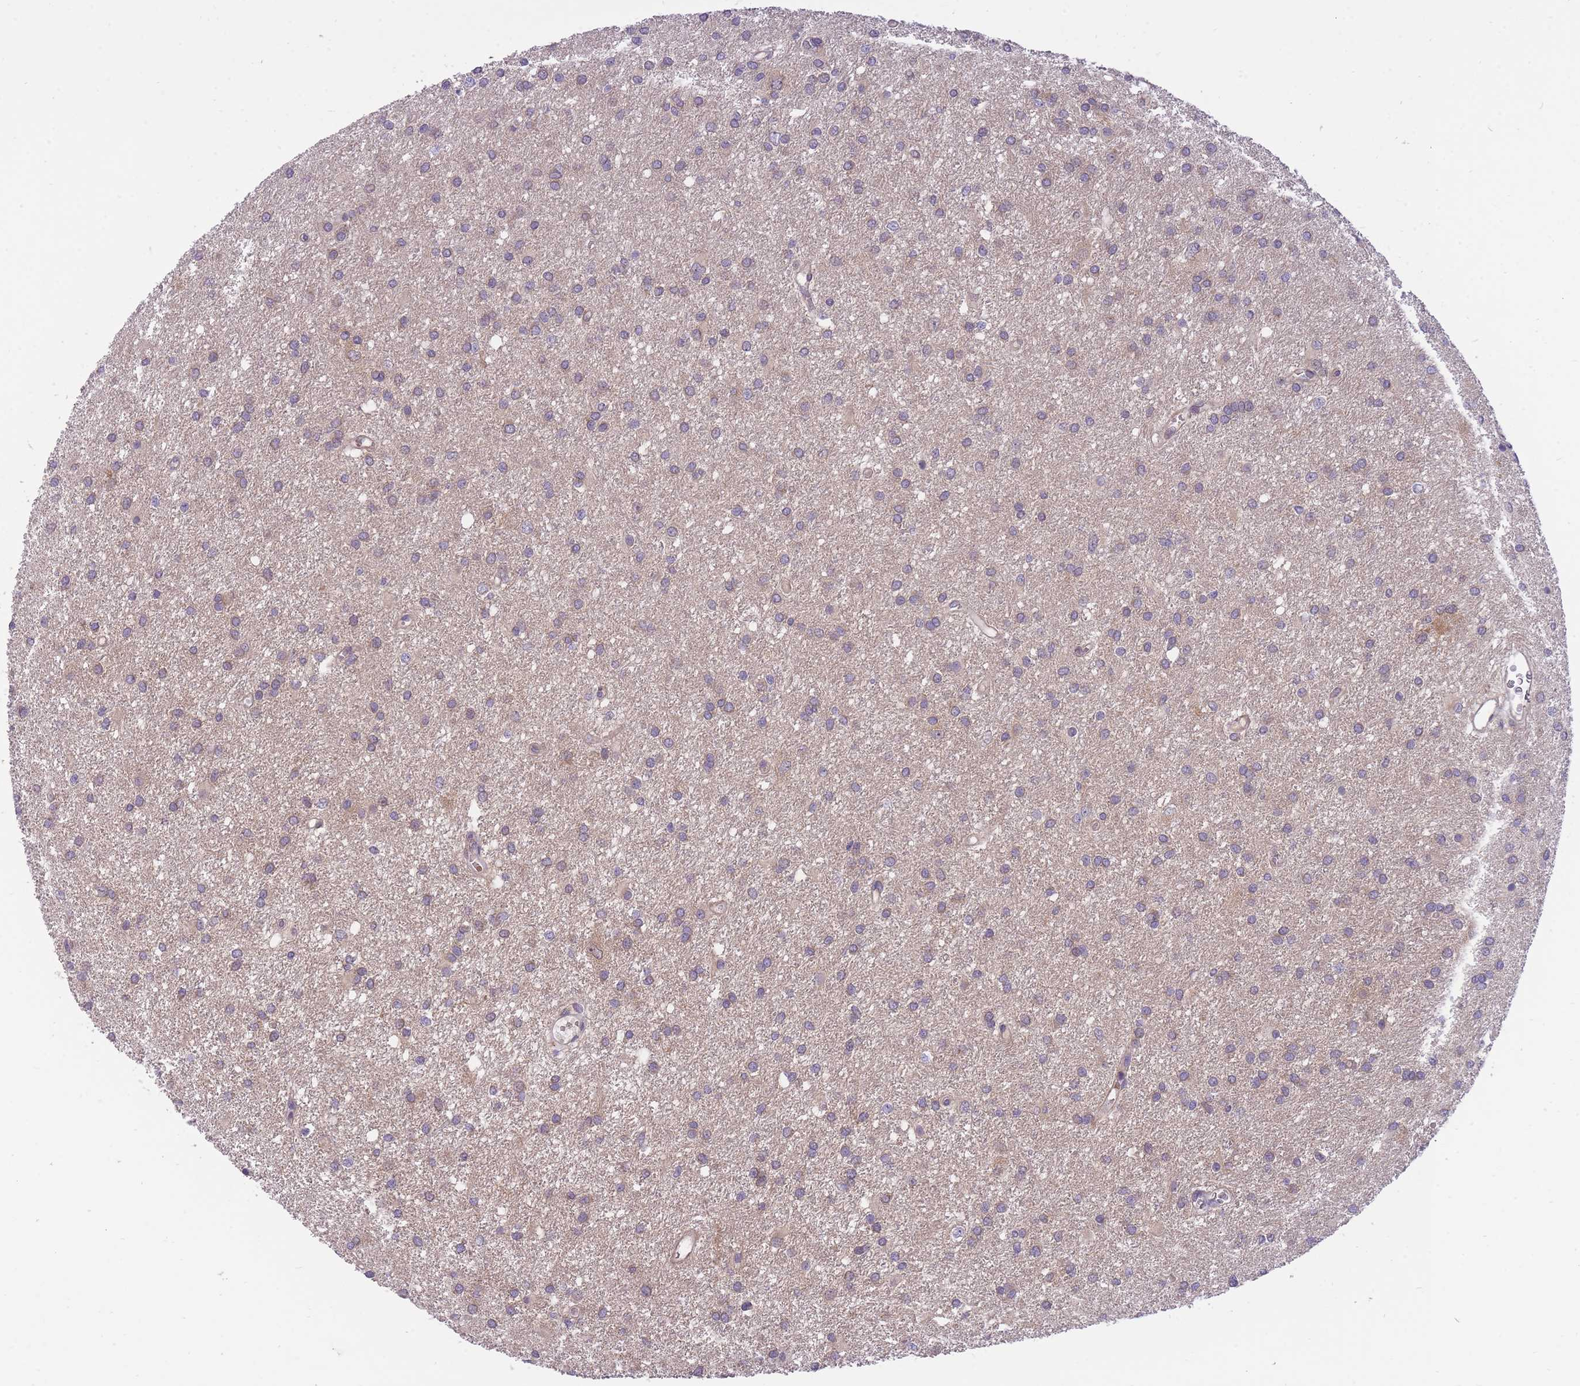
{"staining": {"intensity": "moderate", "quantity": "25%-75%", "location": "cytoplasmic/membranous"}, "tissue": "glioma", "cell_type": "Tumor cells", "image_type": "cancer", "snomed": [{"axis": "morphology", "description": "Glioma, malignant, High grade"}, {"axis": "topography", "description": "Brain"}], "caption": "Glioma stained with a brown dye demonstrates moderate cytoplasmic/membranous positive staining in about 25%-75% of tumor cells.", "gene": "CRYGN", "patient": {"sex": "female", "age": 50}}